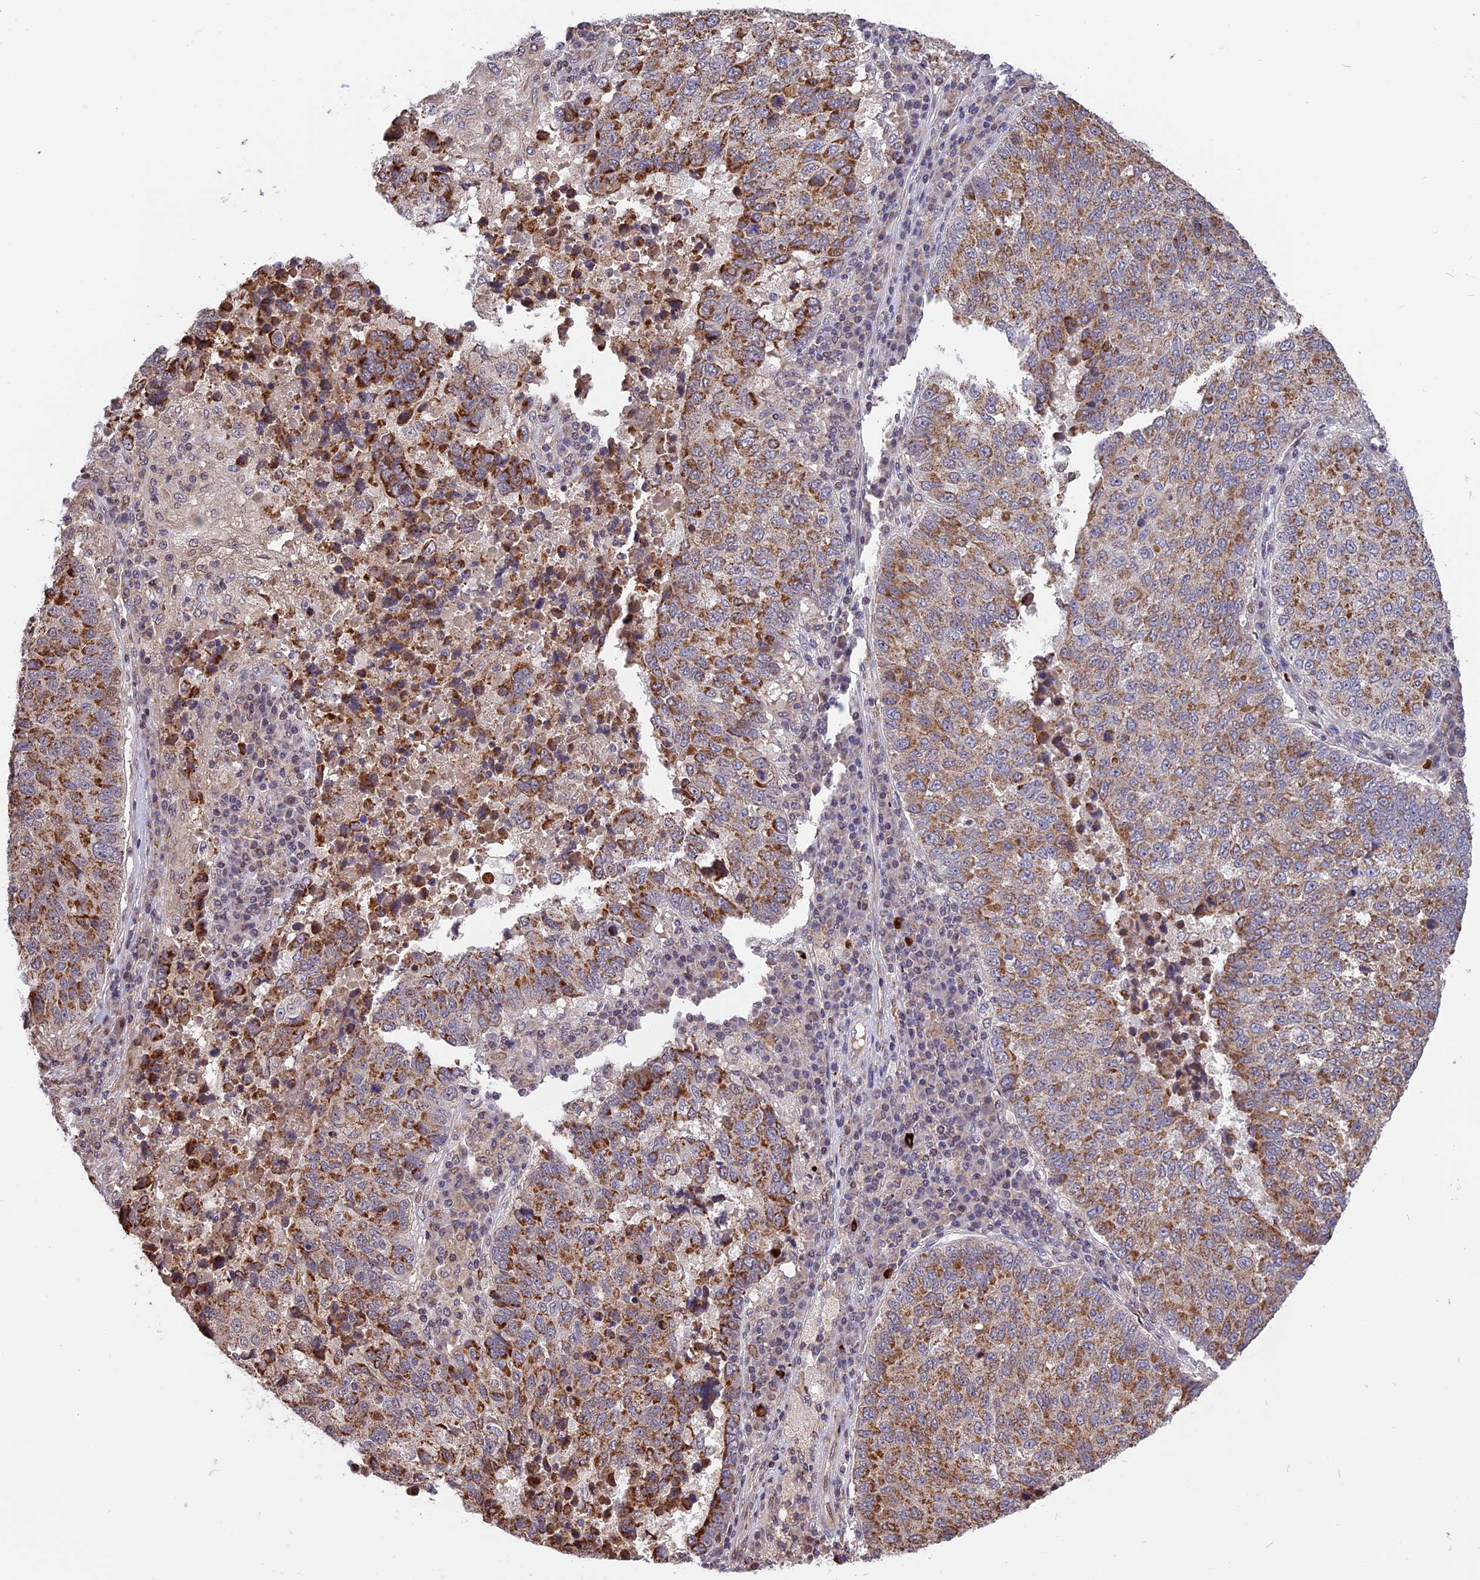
{"staining": {"intensity": "moderate", "quantity": ">75%", "location": "cytoplasmic/membranous"}, "tissue": "lung cancer", "cell_type": "Tumor cells", "image_type": "cancer", "snomed": [{"axis": "morphology", "description": "Squamous cell carcinoma, NOS"}, {"axis": "topography", "description": "Lung"}], "caption": "Immunohistochemistry (IHC) micrograph of neoplastic tissue: lung cancer (squamous cell carcinoma) stained using immunohistochemistry (IHC) exhibits medium levels of moderate protein expression localized specifically in the cytoplasmic/membranous of tumor cells, appearing as a cytoplasmic/membranous brown color.", "gene": "RERGL", "patient": {"sex": "male", "age": 73}}